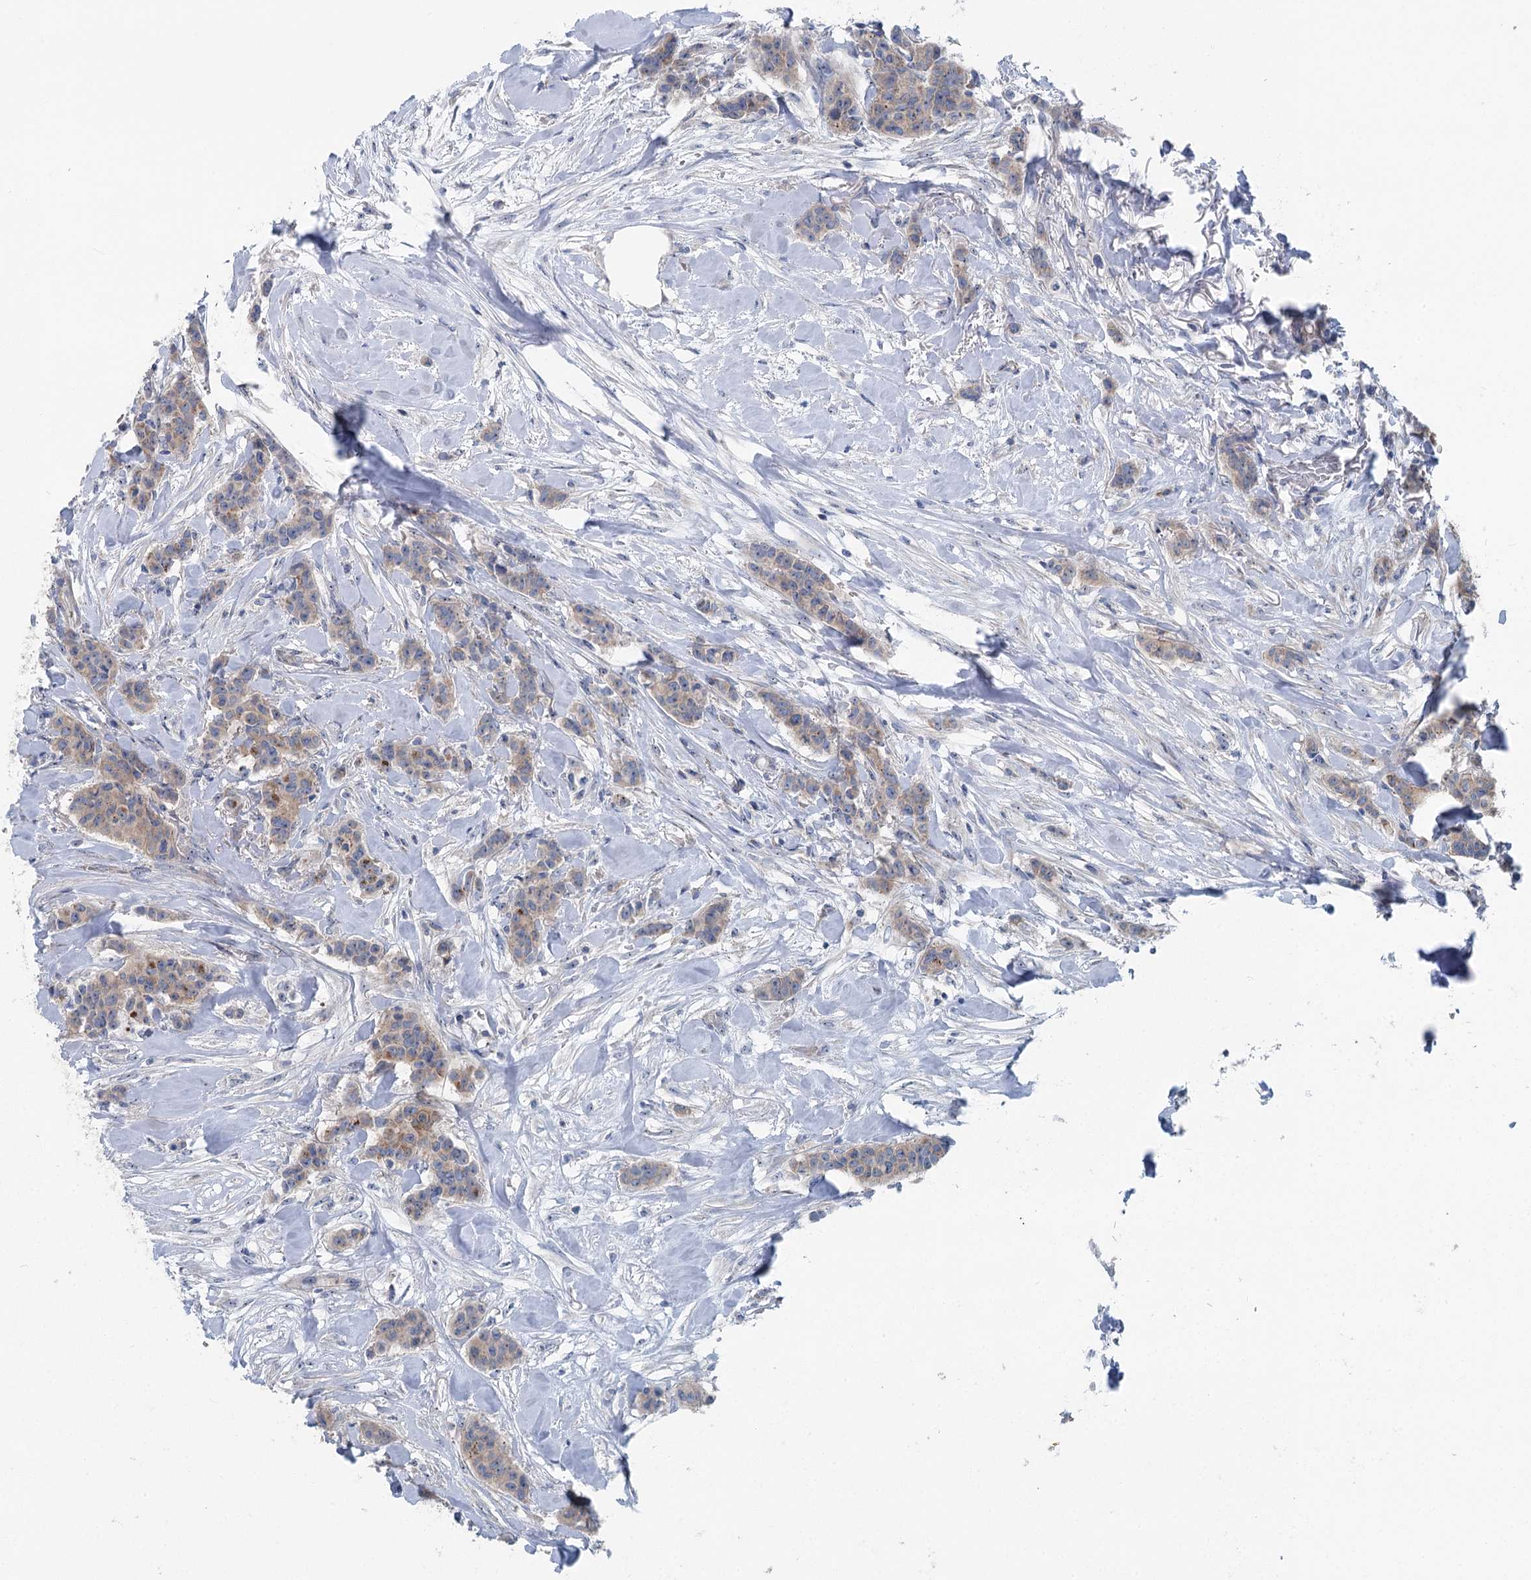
{"staining": {"intensity": "weak", "quantity": ">75%", "location": "cytoplasmic/membranous"}, "tissue": "breast cancer", "cell_type": "Tumor cells", "image_type": "cancer", "snomed": [{"axis": "morphology", "description": "Duct carcinoma"}, {"axis": "topography", "description": "Breast"}], "caption": "A brown stain shows weak cytoplasmic/membranous expression of a protein in invasive ductal carcinoma (breast) tumor cells.", "gene": "MARK2", "patient": {"sex": "female", "age": 40}}